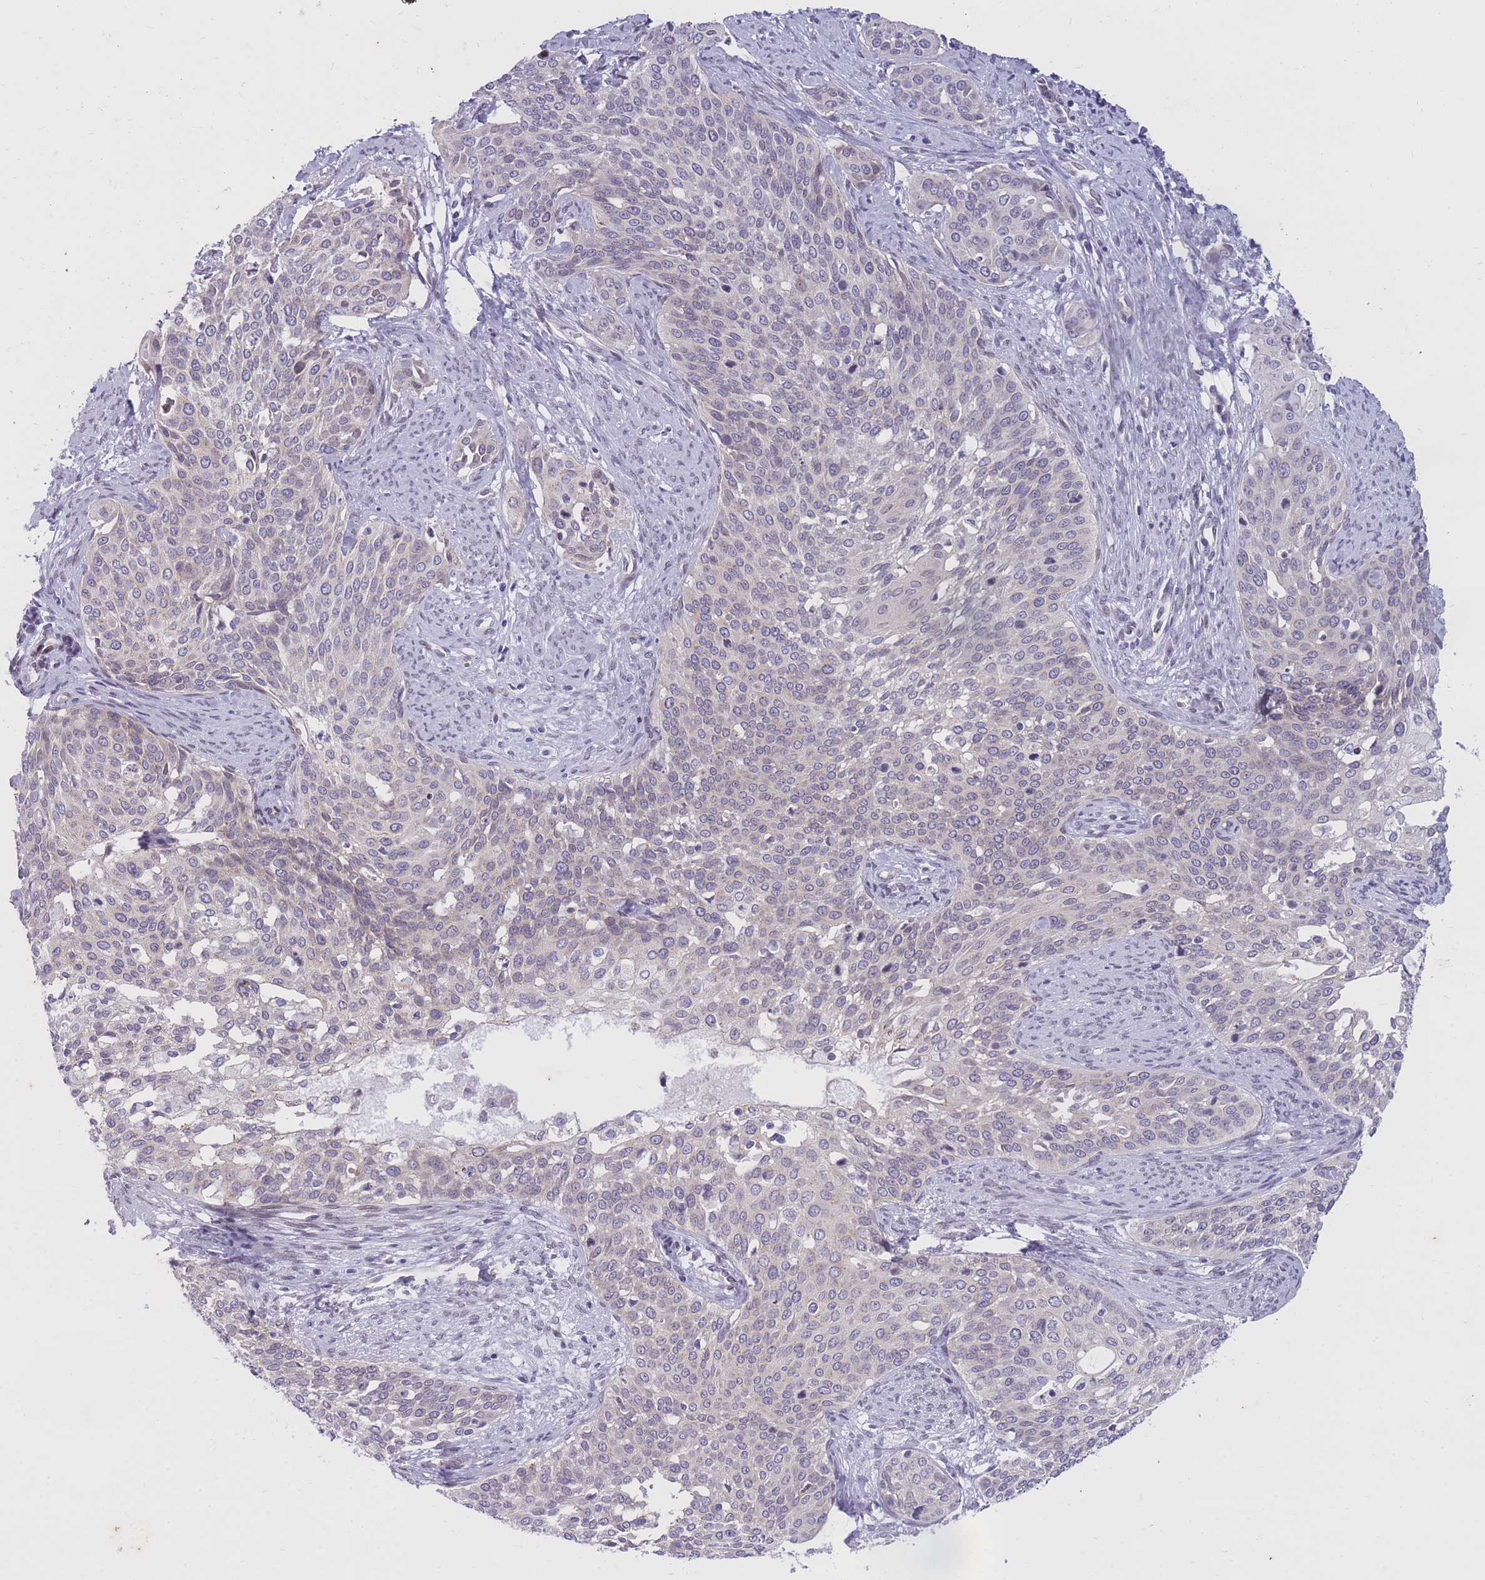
{"staining": {"intensity": "negative", "quantity": "none", "location": "none"}, "tissue": "cervical cancer", "cell_type": "Tumor cells", "image_type": "cancer", "snomed": [{"axis": "morphology", "description": "Squamous cell carcinoma, NOS"}, {"axis": "topography", "description": "Cervix"}], "caption": "DAB immunohistochemical staining of human cervical squamous cell carcinoma exhibits no significant expression in tumor cells. Nuclei are stained in blue.", "gene": "HOOK2", "patient": {"sex": "female", "age": 44}}